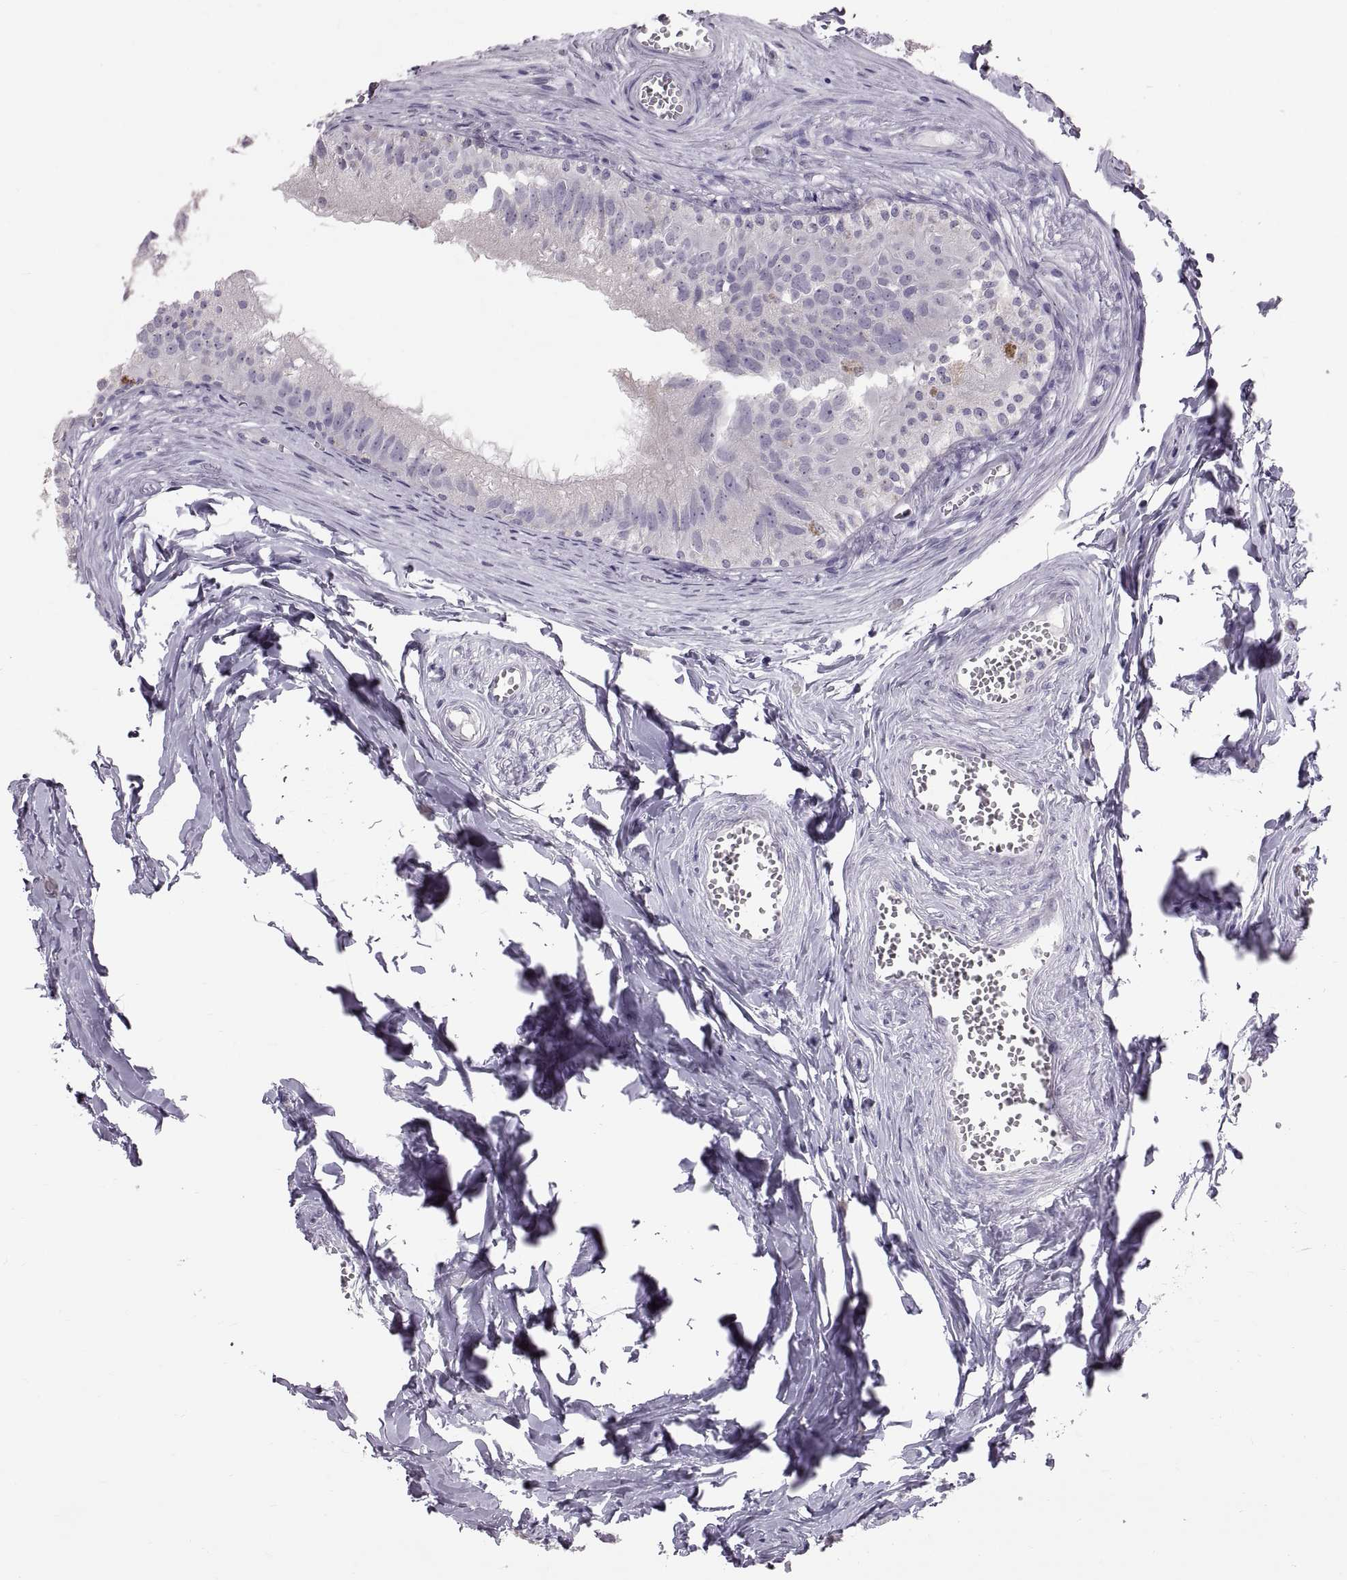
{"staining": {"intensity": "negative", "quantity": "none", "location": "none"}, "tissue": "epididymis", "cell_type": "Glandular cells", "image_type": "normal", "snomed": [{"axis": "morphology", "description": "Normal tissue, NOS"}, {"axis": "topography", "description": "Epididymis"}], "caption": "Immunohistochemistry of normal epididymis displays no expression in glandular cells.", "gene": "WBP2NL", "patient": {"sex": "male", "age": 45}}